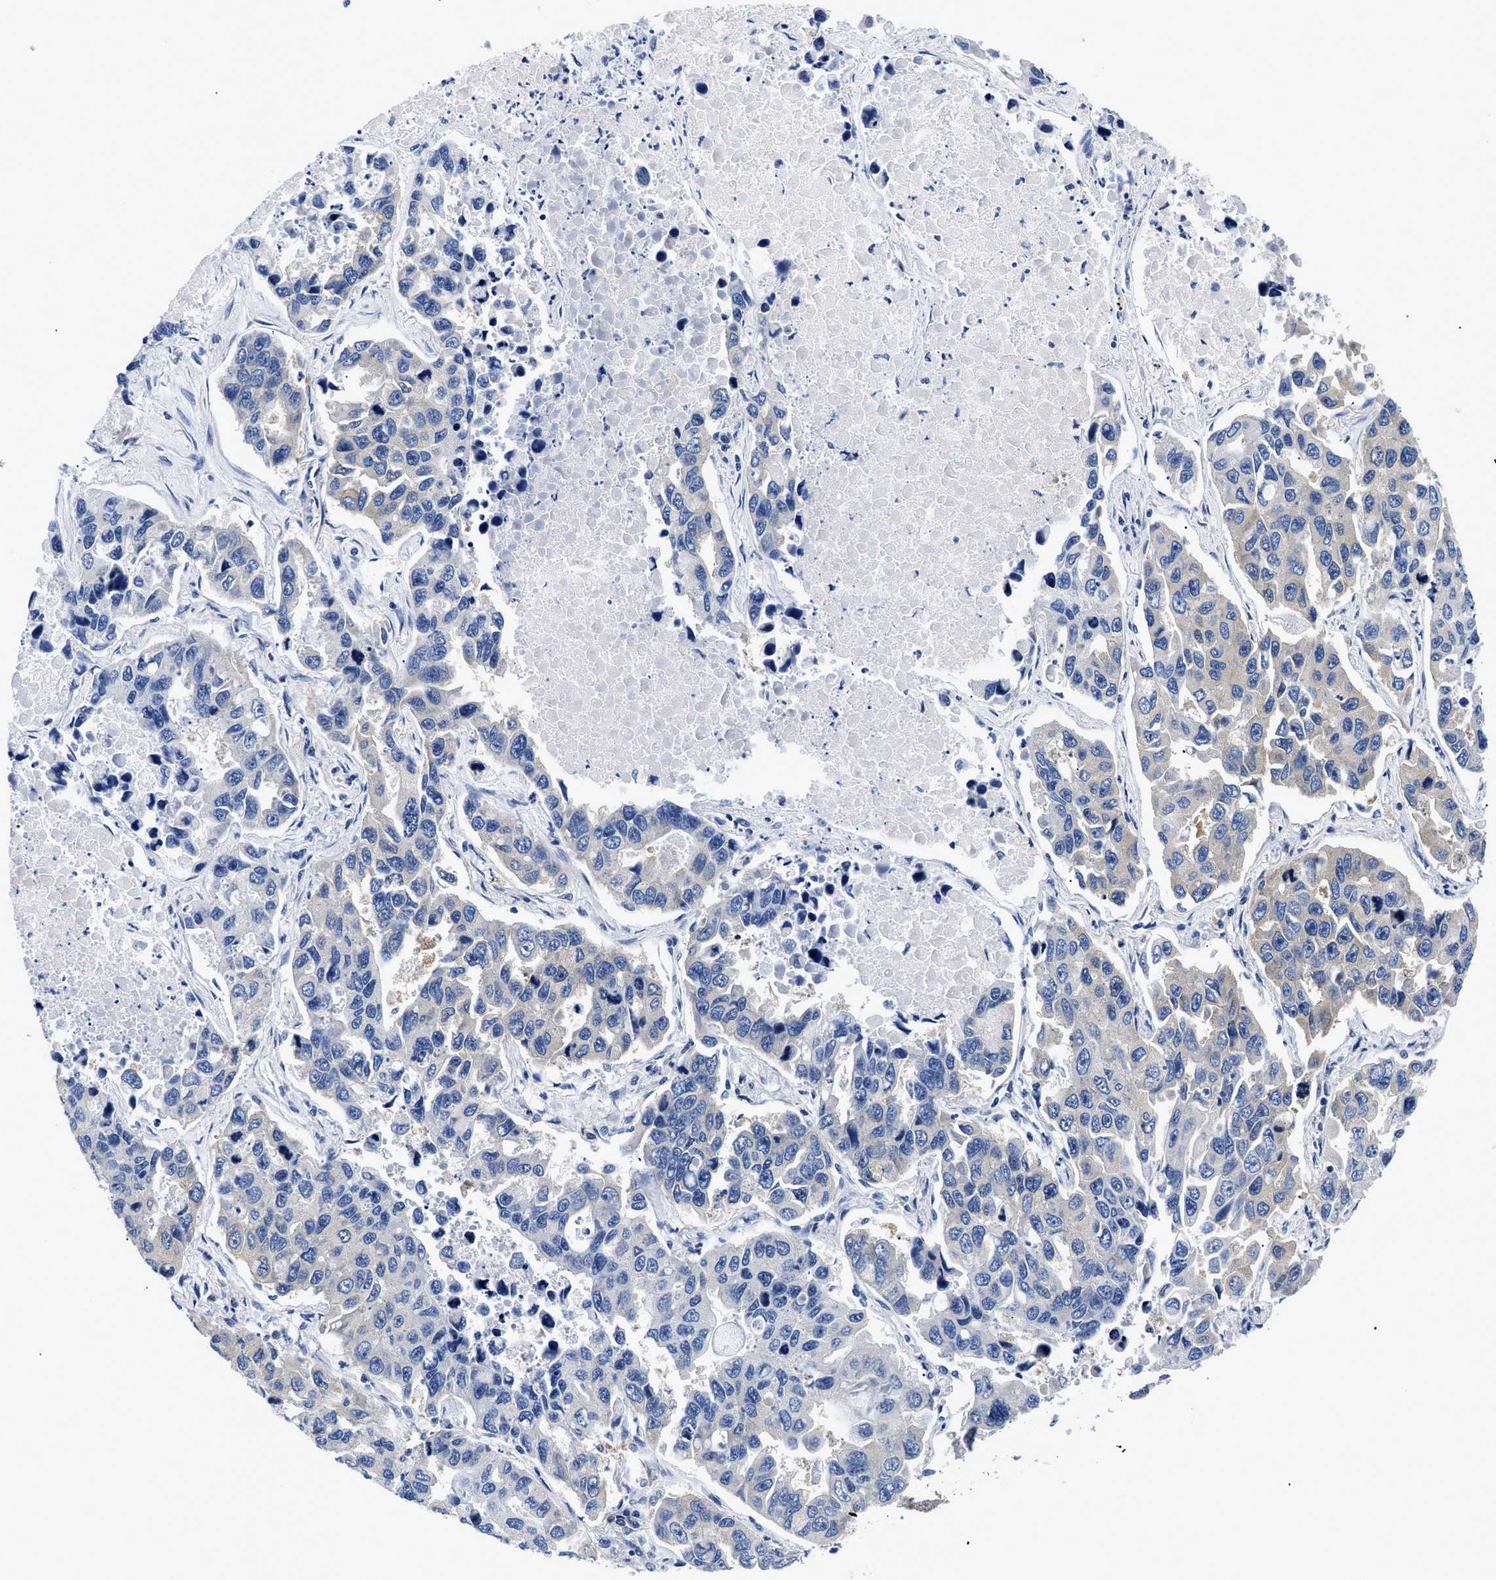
{"staining": {"intensity": "weak", "quantity": "<25%", "location": "cytoplasmic/membranous"}, "tissue": "lung cancer", "cell_type": "Tumor cells", "image_type": "cancer", "snomed": [{"axis": "morphology", "description": "Adenocarcinoma, NOS"}, {"axis": "topography", "description": "Lung"}], "caption": "A histopathology image of human lung adenocarcinoma is negative for staining in tumor cells. The staining was performed using DAB to visualize the protein expression in brown, while the nuclei were stained in blue with hematoxylin (Magnification: 20x).", "gene": "MEA1", "patient": {"sex": "male", "age": 64}}